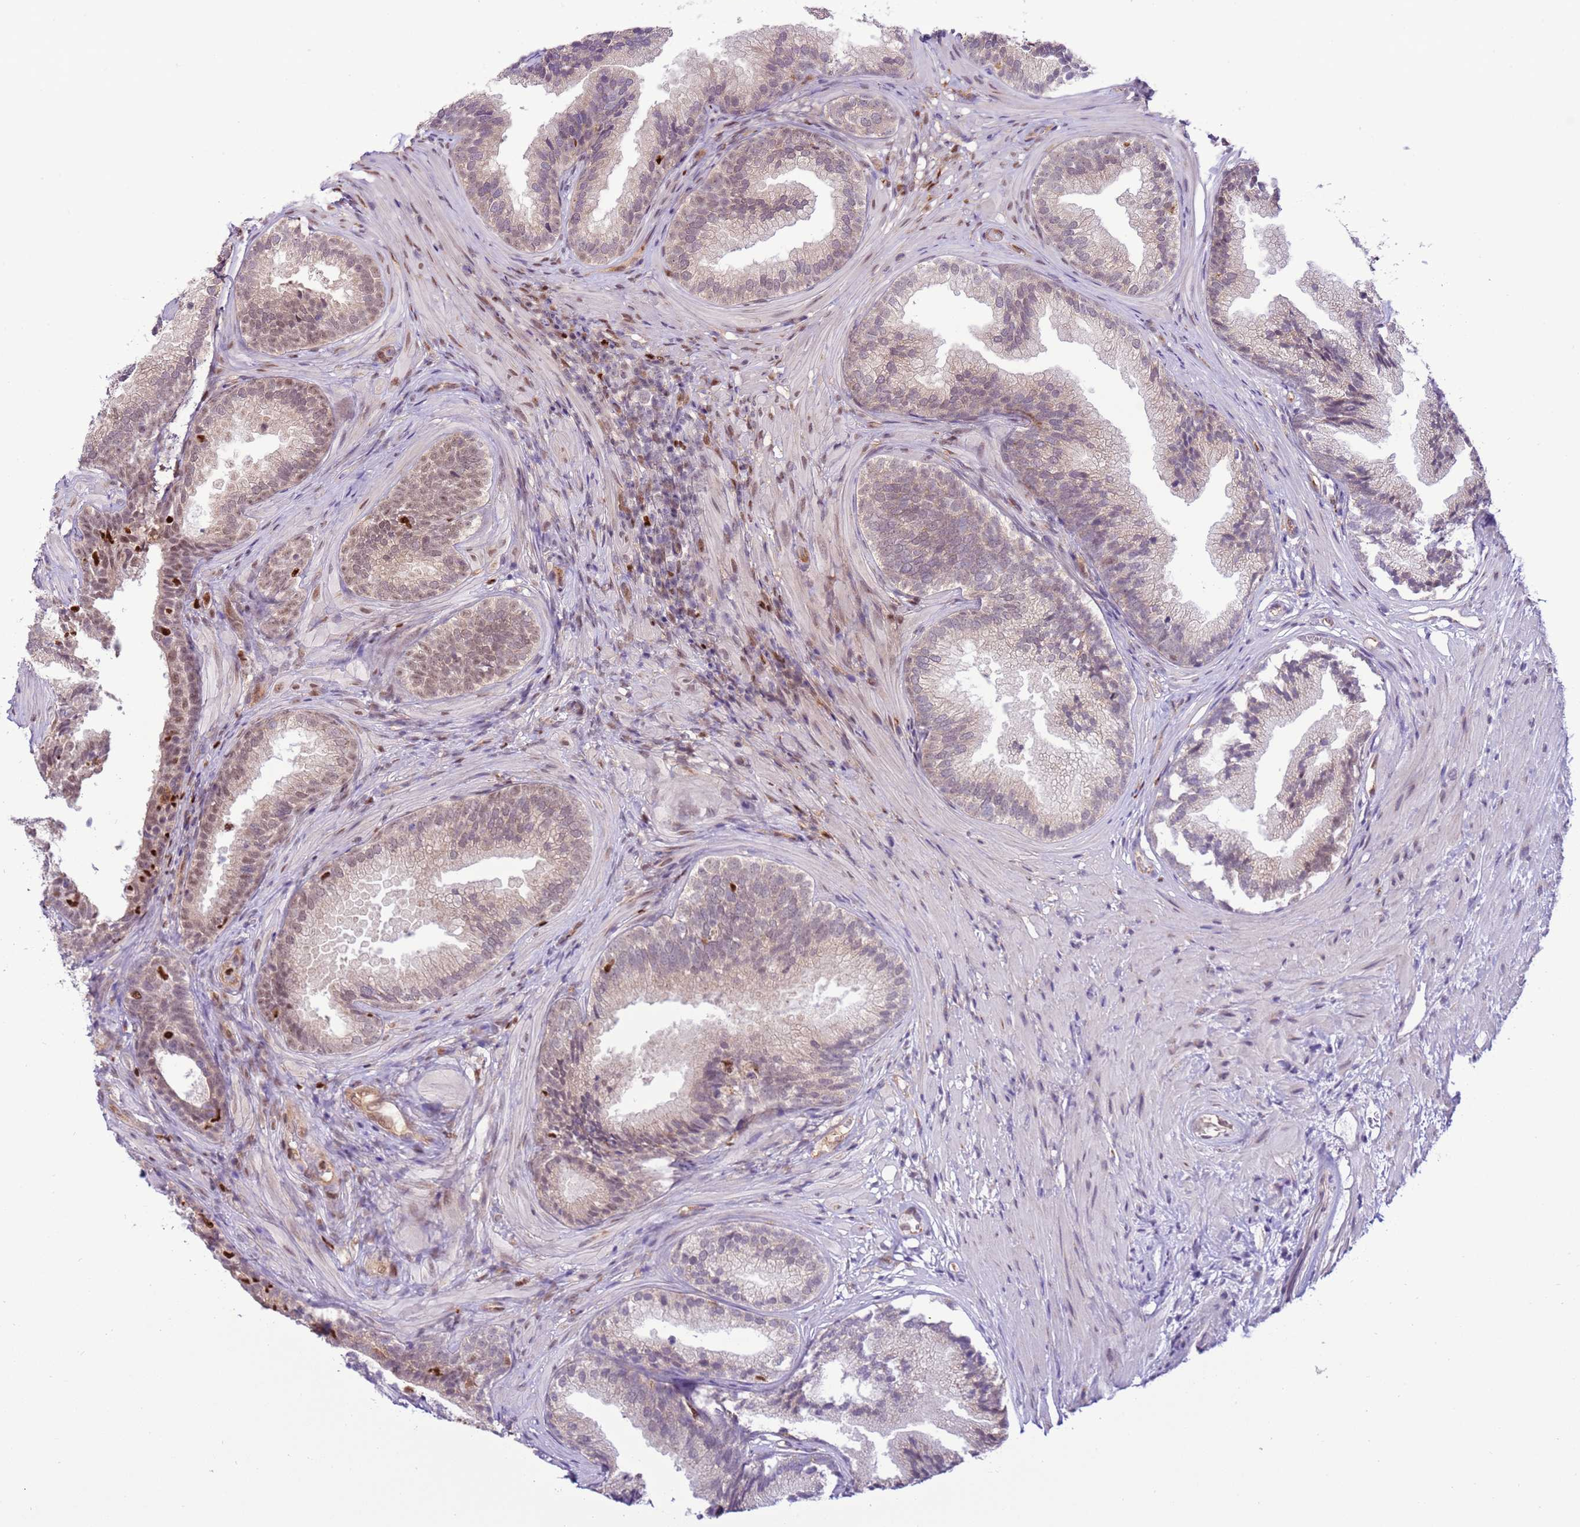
{"staining": {"intensity": "moderate", "quantity": "<25%", "location": "nuclear"}, "tissue": "prostate", "cell_type": "Glandular cells", "image_type": "normal", "snomed": [{"axis": "morphology", "description": "Normal tissue, NOS"}, {"axis": "topography", "description": "Prostate"}], "caption": "An immunohistochemistry (IHC) image of unremarkable tissue is shown. Protein staining in brown highlights moderate nuclear positivity in prostate within glandular cells.", "gene": "PRPF6", "patient": {"sex": "male", "age": 76}}